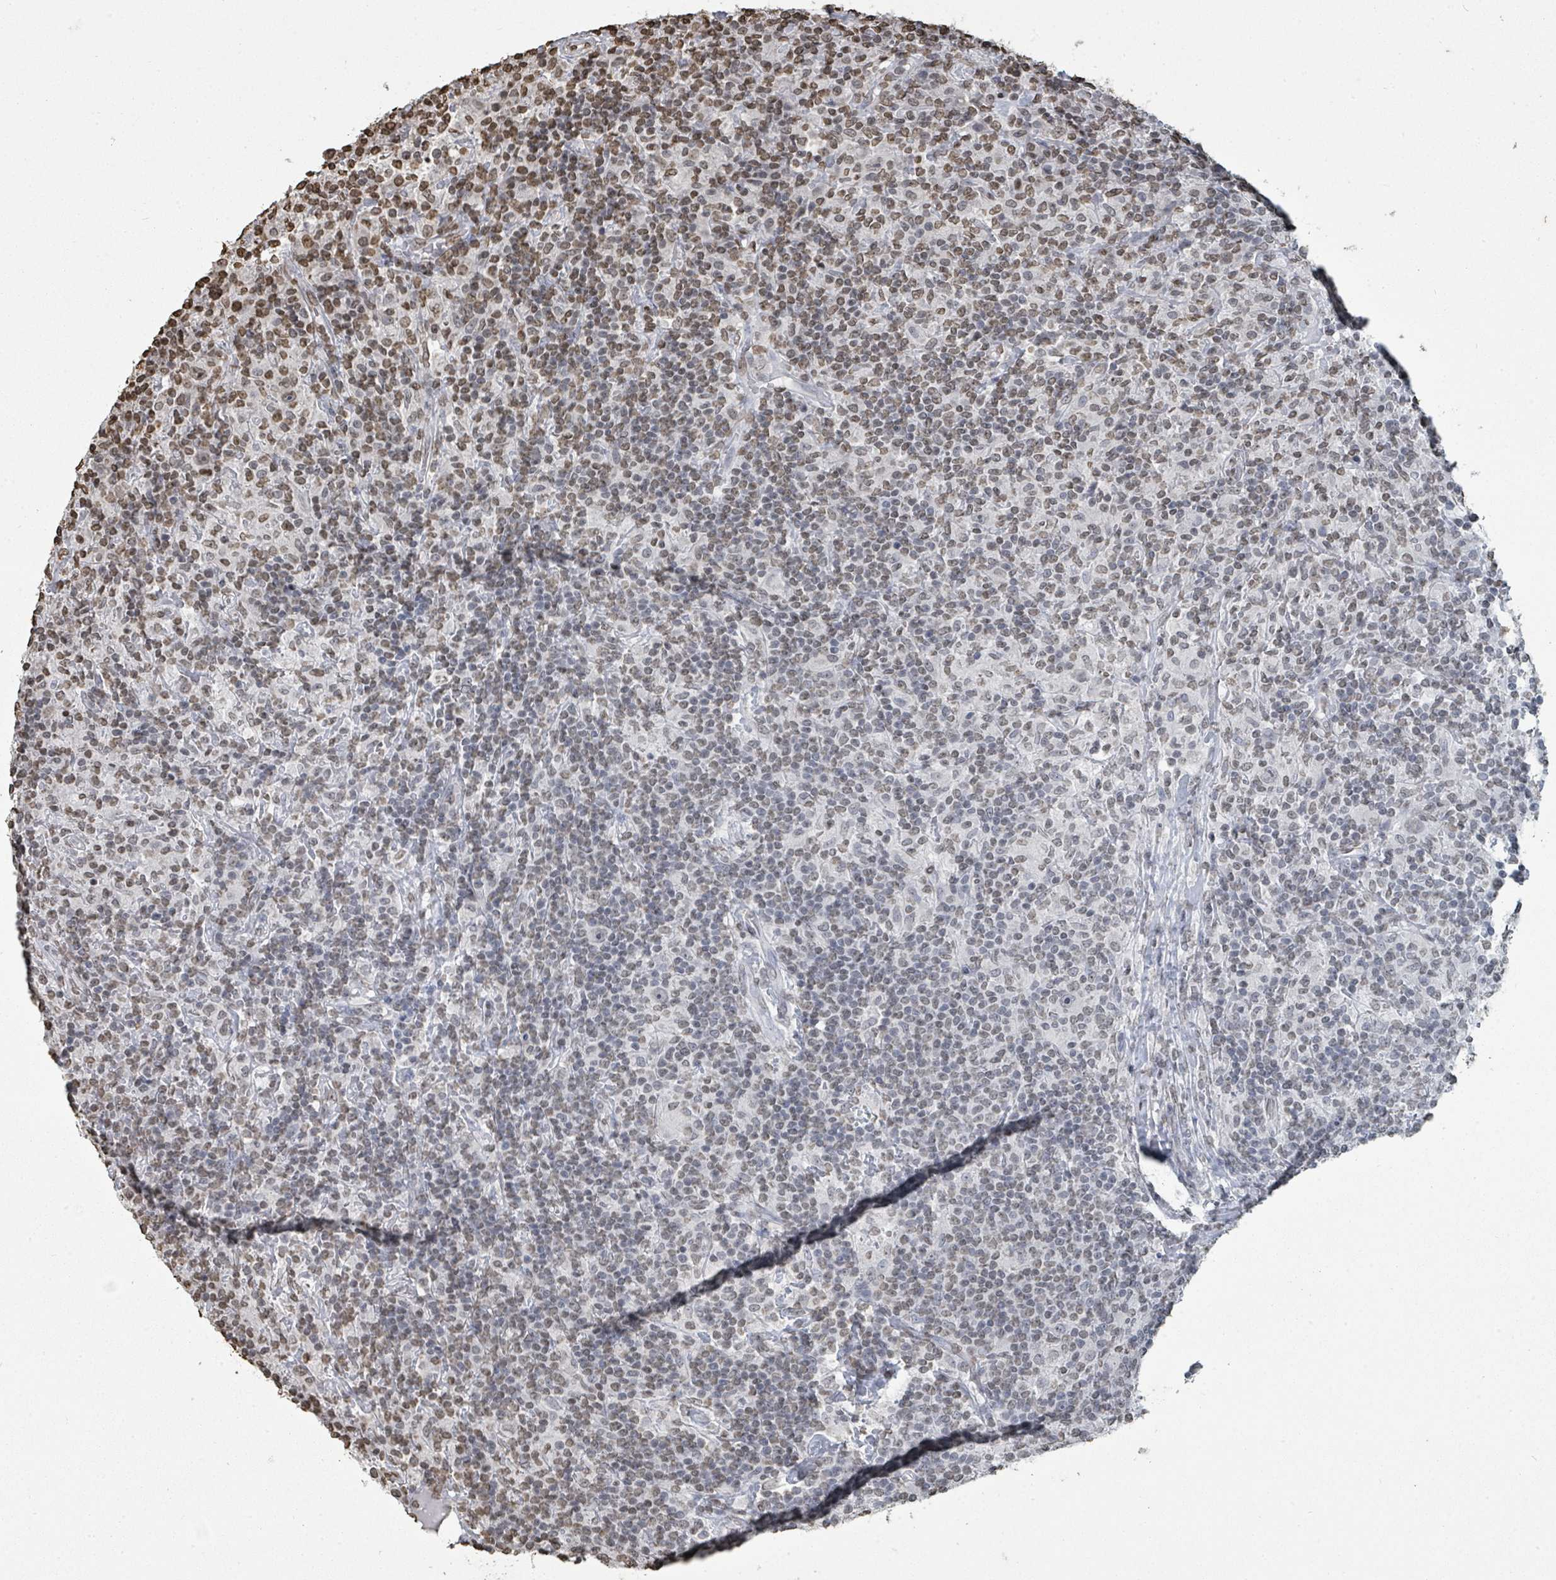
{"staining": {"intensity": "negative", "quantity": "none", "location": "none"}, "tissue": "lymphoma", "cell_type": "Tumor cells", "image_type": "cancer", "snomed": [{"axis": "morphology", "description": "Hodgkin's disease, NOS"}, {"axis": "topography", "description": "Lymph node"}], "caption": "Micrograph shows no significant protein expression in tumor cells of lymphoma.", "gene": "MRPS12", "patient": {"sex": "male", "age": 70}}